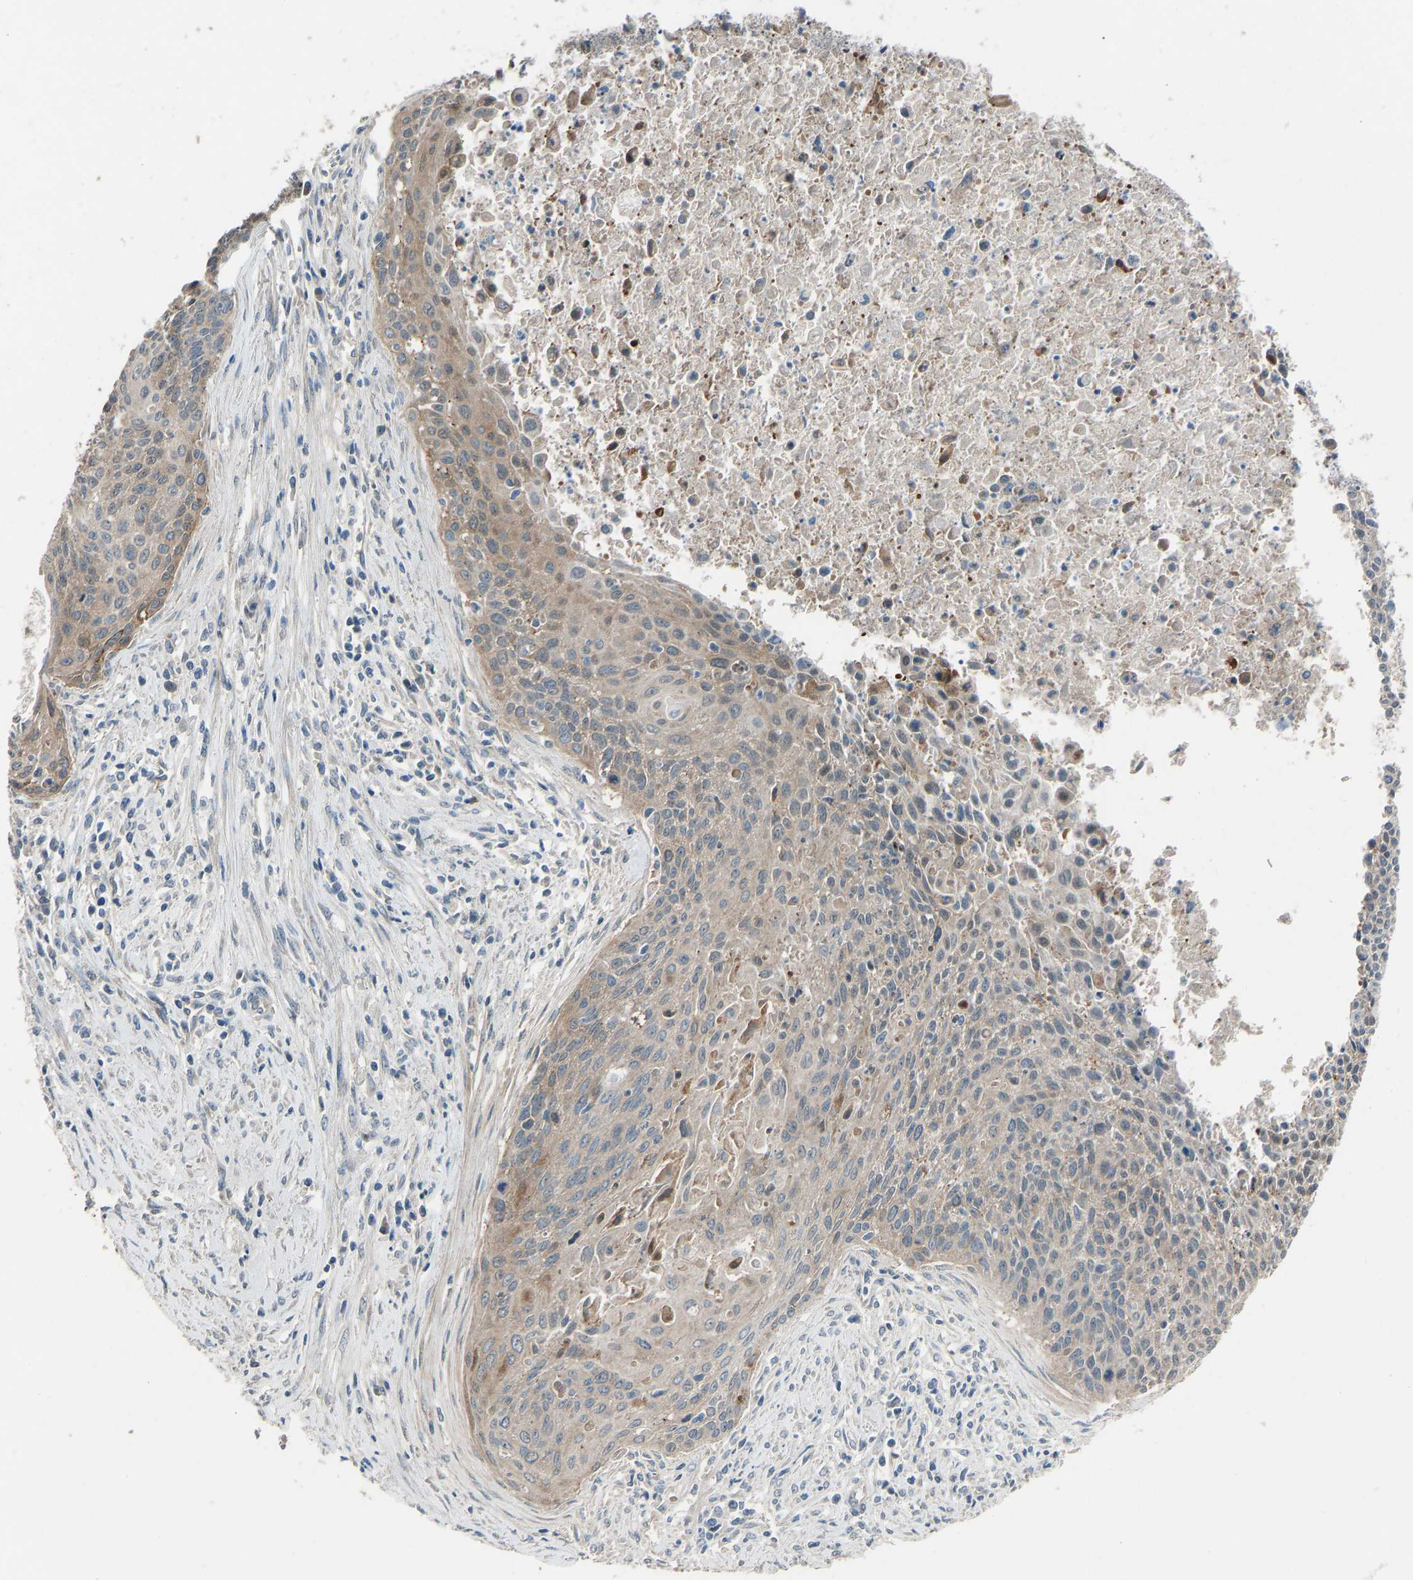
{"staining": {"intensity": "weak", "quantity": "25%-75%", "location": "cytoplasmic/membranous"}, "tissue": "cervical cancer", "cell_type": "Tumor cells", "image_type": "cancer", "snomed": [{"axis": "morphology", "description": "Squamous cell carcinoma, NOS"}, {"axis": "topography", "description": "Cervix"}], "caption": "Protein positivity by IHC demonstrates weak cytoplasmic/membranous positivity in approximately 25%-75% of tumor cells in cervical cancer.", "gene": "TGFBR3", "patient": {"sex": "female", "age": 55}}